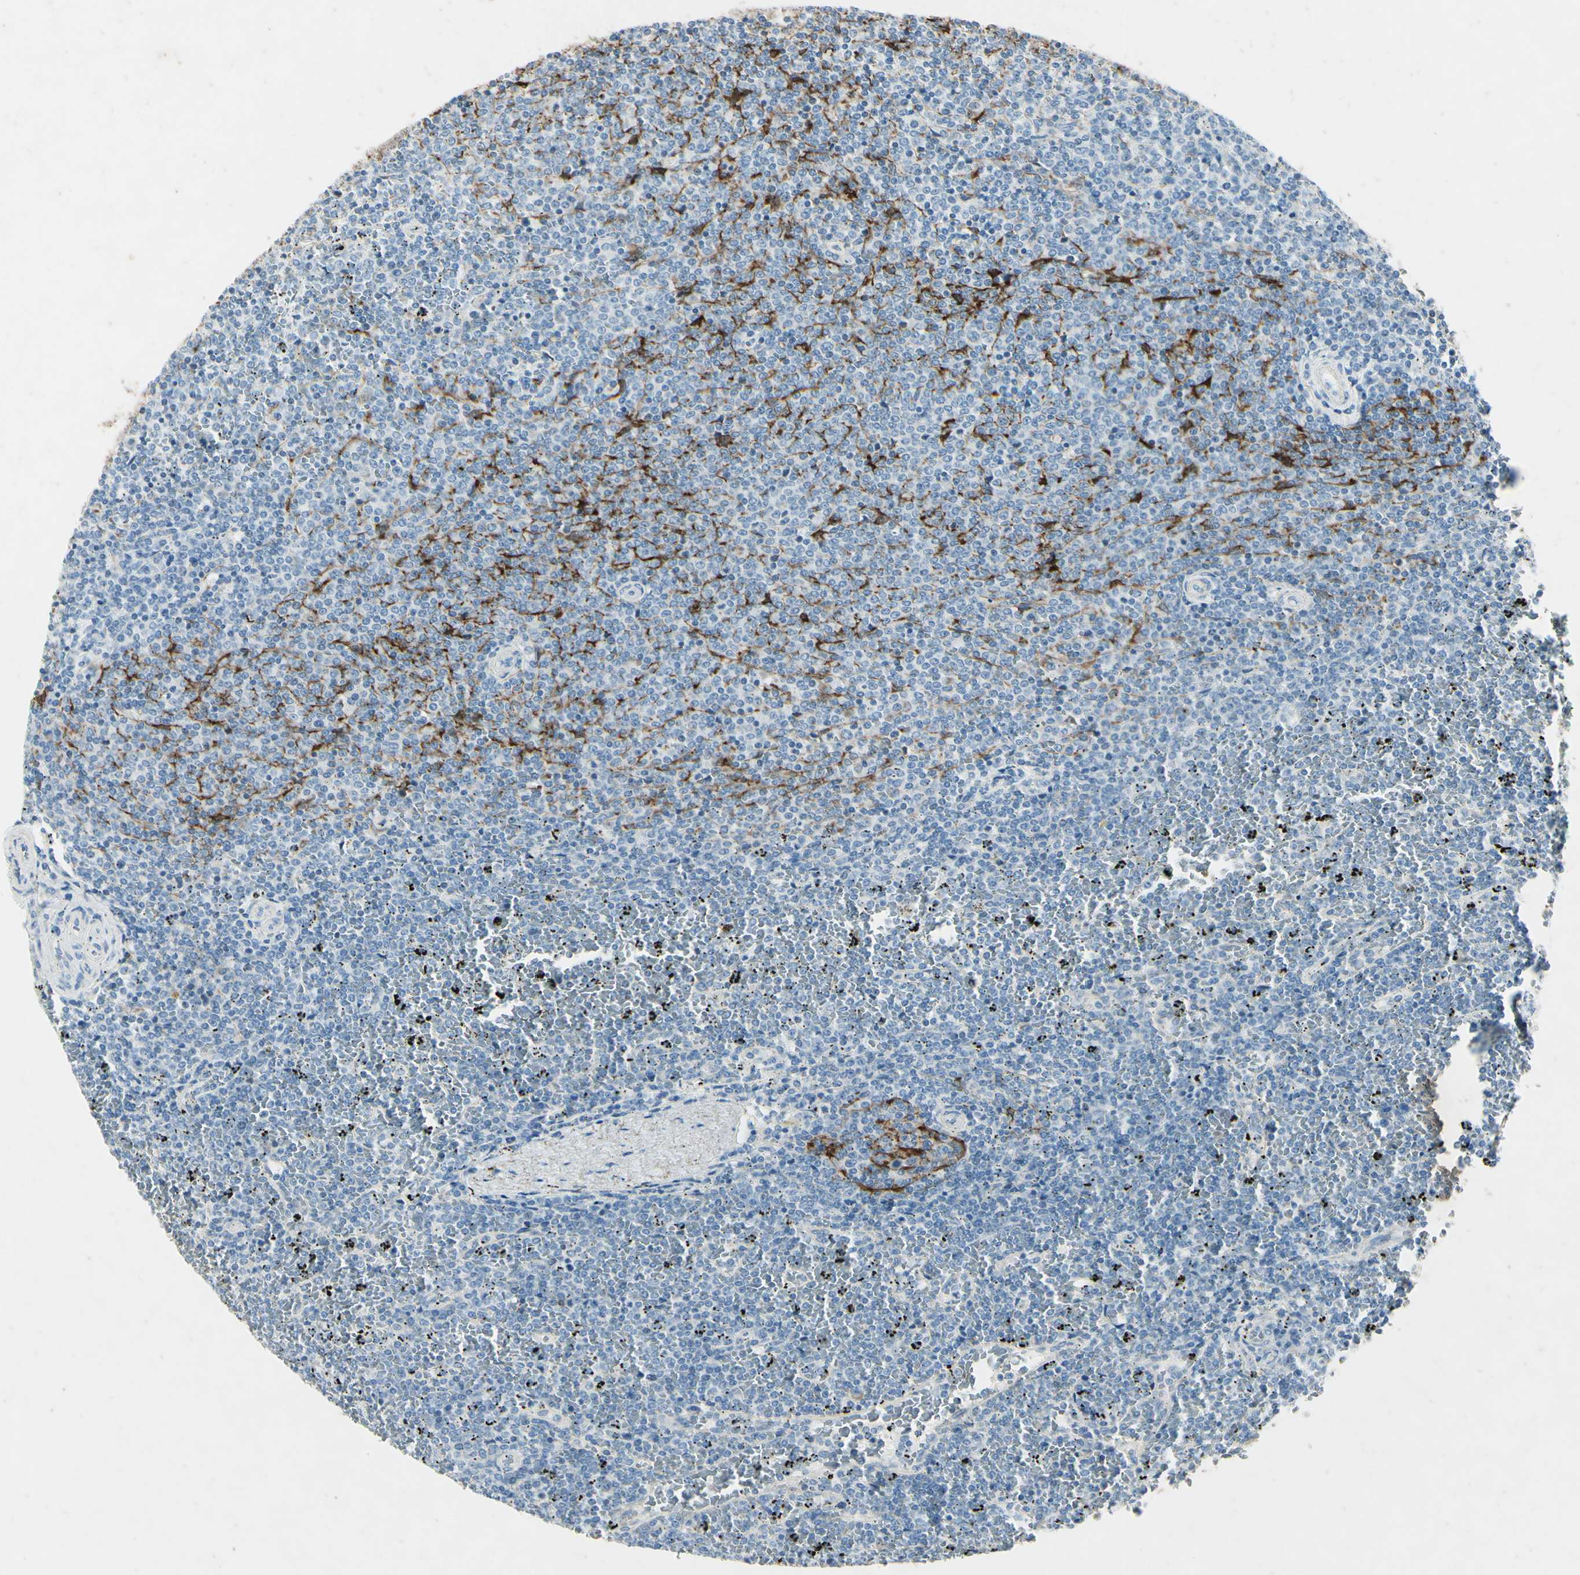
{"staining": {"intensity": "negative", "quantity": "none", "location": "none"}, "tissue": "lymphoma", "cell_type": "Tumor cells", "image_type": "cancer", "snomed": [{"axis": "morphology", "description": "Malignant lymphoma, non-Hodgkin's type, Low grade"}, {"axis": "topography", "description": "Spleen"}], "caption": "Tumor cells show no significant protein positivity in malignant lymphoma, non-Hodgkin's type (low-grade).", "gene": "SNAP91", "patient": {"sex": "female", "age": 77}}